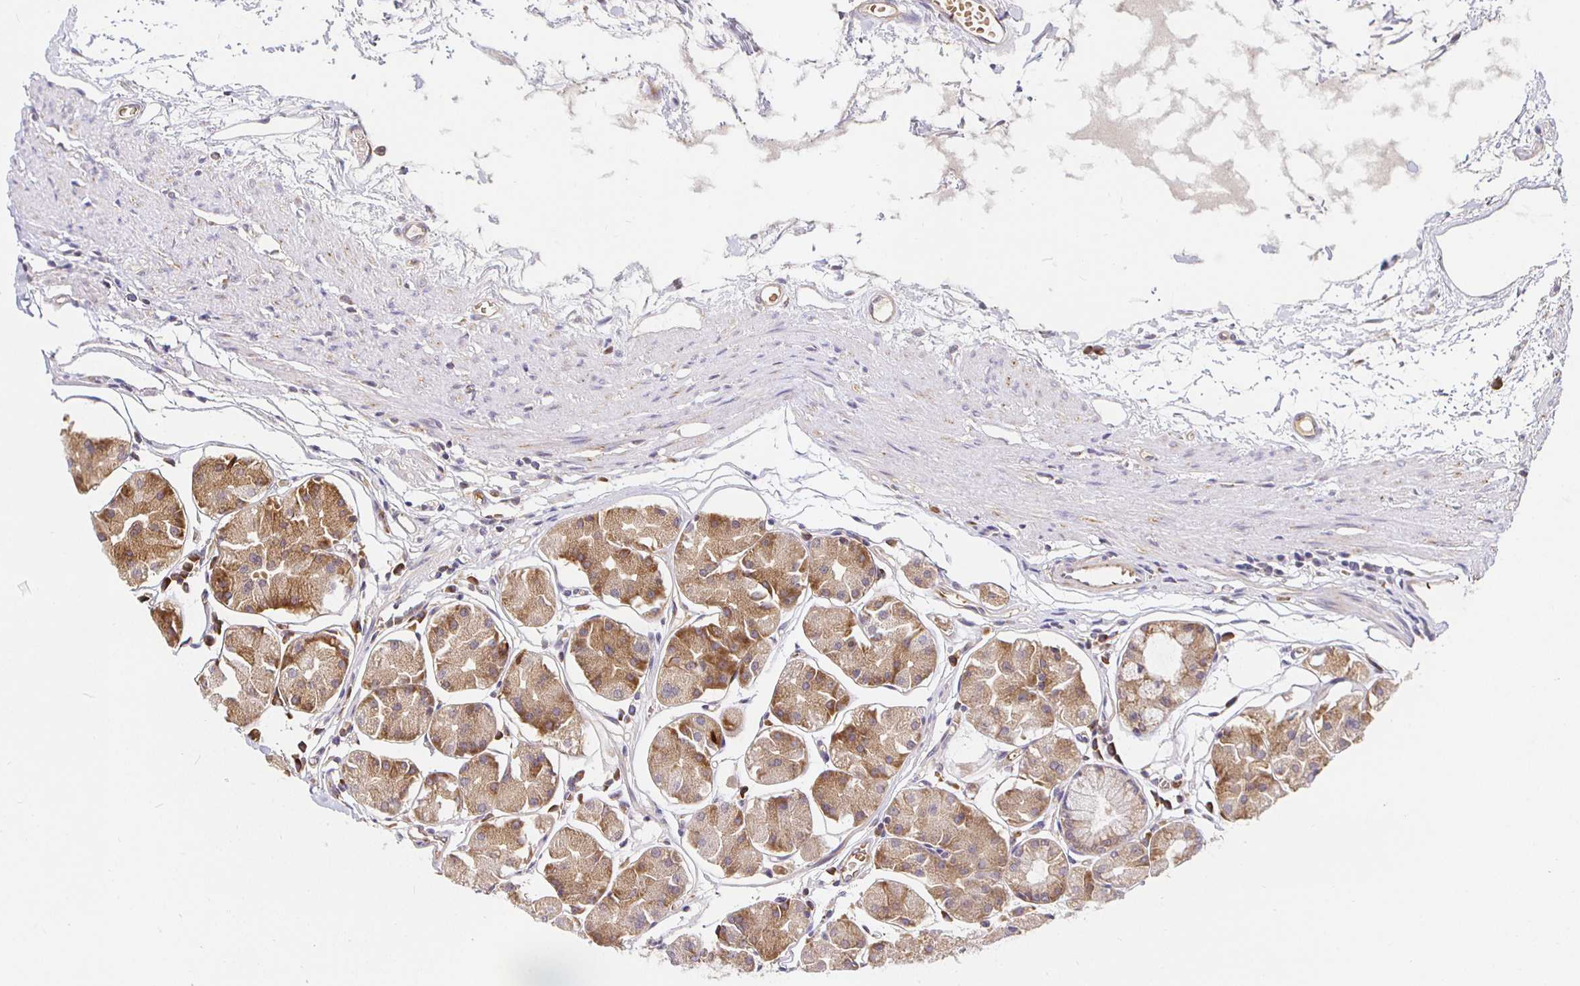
{"staining": {"intensity": "moderate", "quantity": ">75%", "location": "cytoplasmic/membranous"}, "tissue": "stomach", "cell_type": "Glandular cells", "image_type": "normal", "snomed": [{"axis": "morphology", "description": "Normal tissue, NOS"}, {"axis": "topography", "description": "Stomach"}], "caption": "An immunohistochemistry photomicrograph of unremarkable tissue is shown. Protein staining in brown highlights moderate cytoplasmic/membranous positivity in stomach within glandular cells.", "gene": "IRAK1", "patient": {"sex": "male", "age": 55}}